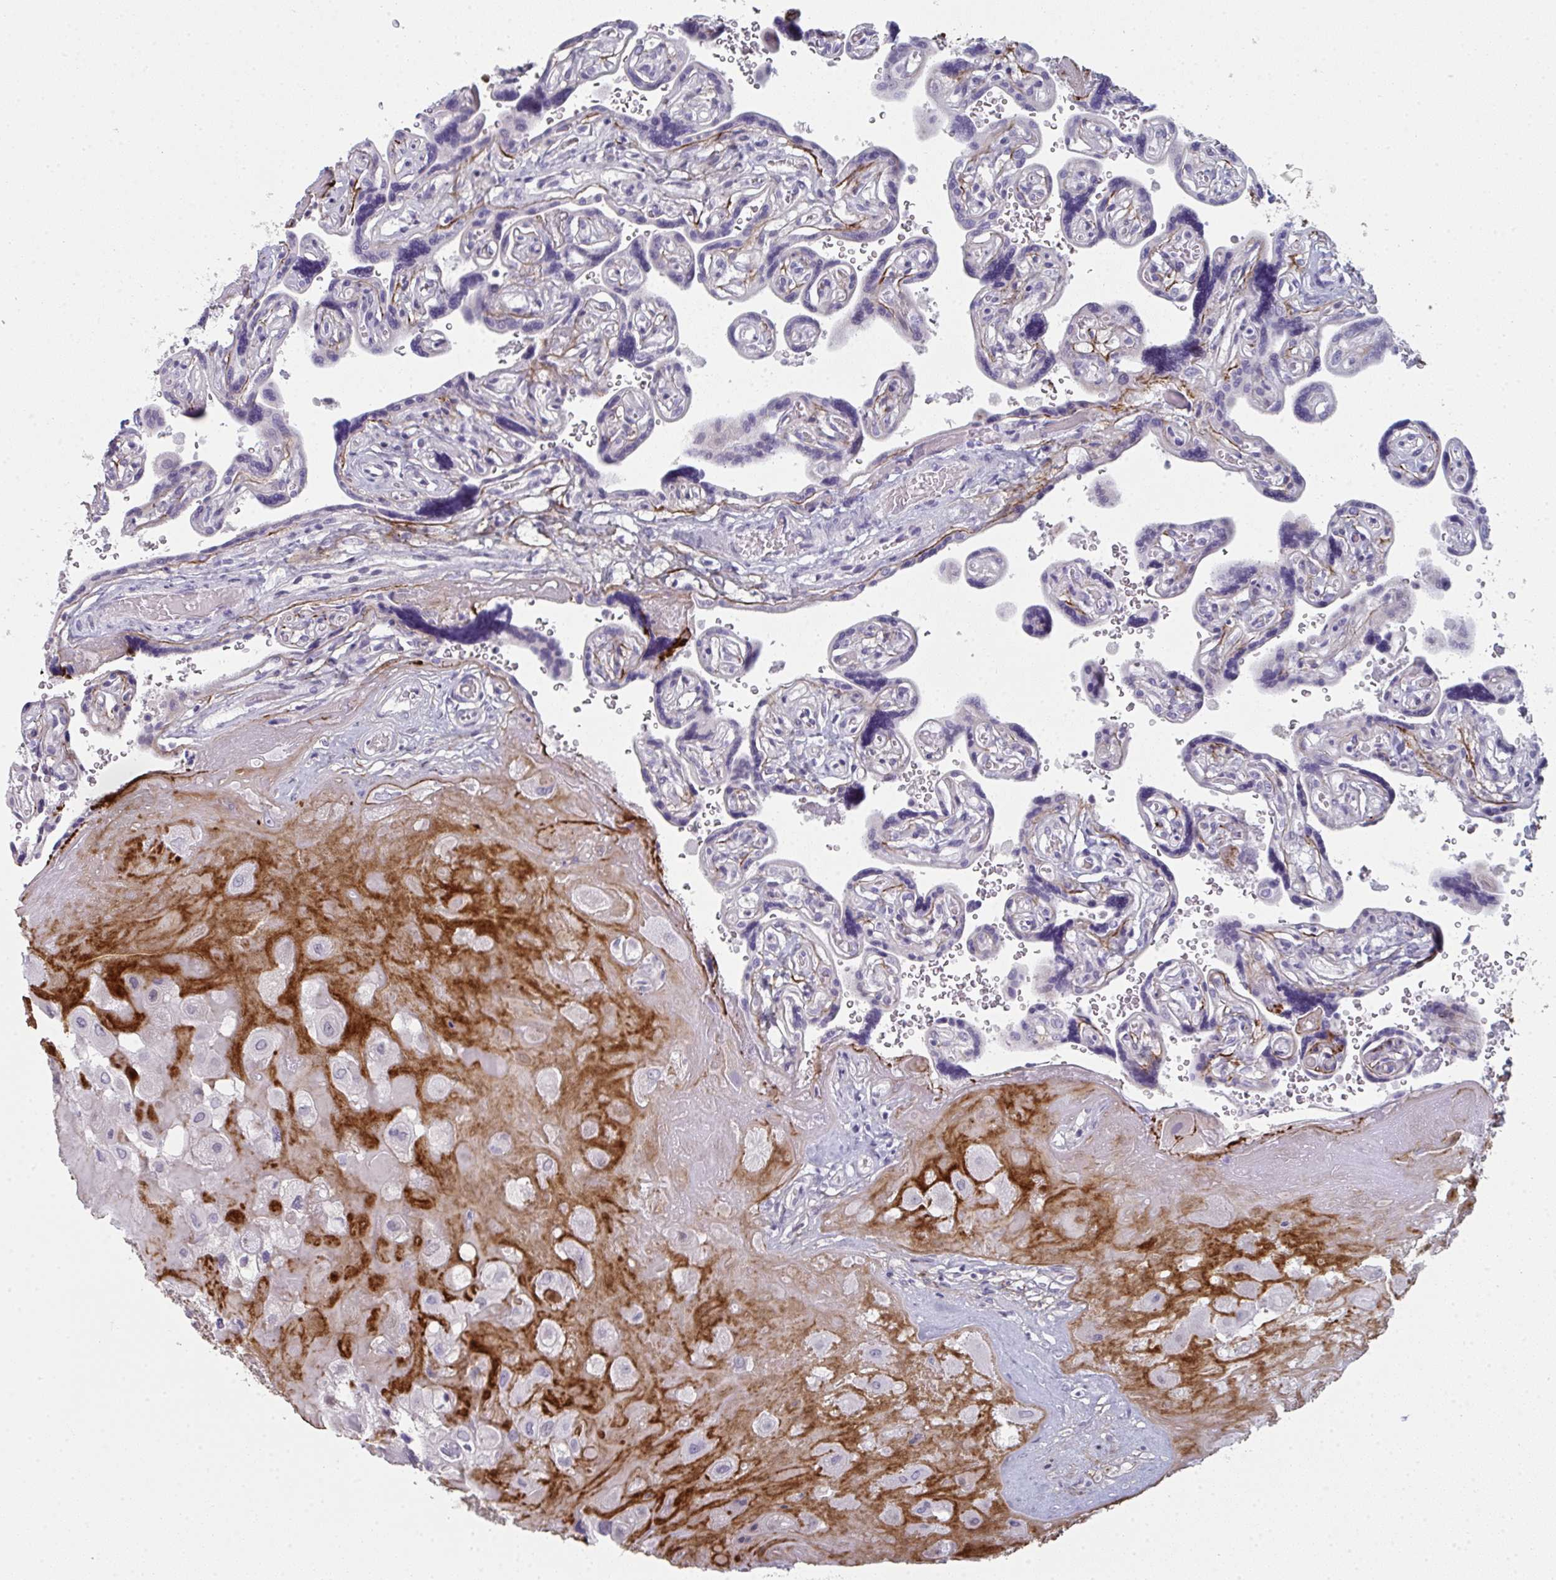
{"staining": {"intensity": "negative", "quantity": "none", "location": "none"}, "tissue": "placenta", "cell_type": "Decidual cells", "image_type": "normal", "snomed": [{"axis": "morphology", "description": "Normal tissue, NOS"}, {"axis": "topography", "description": "Placenta"}], "caption": "A high-resolution micrograph shows IHC staining of normal placenta, which shows no significant positivity in decidual cells.", "gene": "A1CF", "patient": {"sex": "female", "age": 32}}